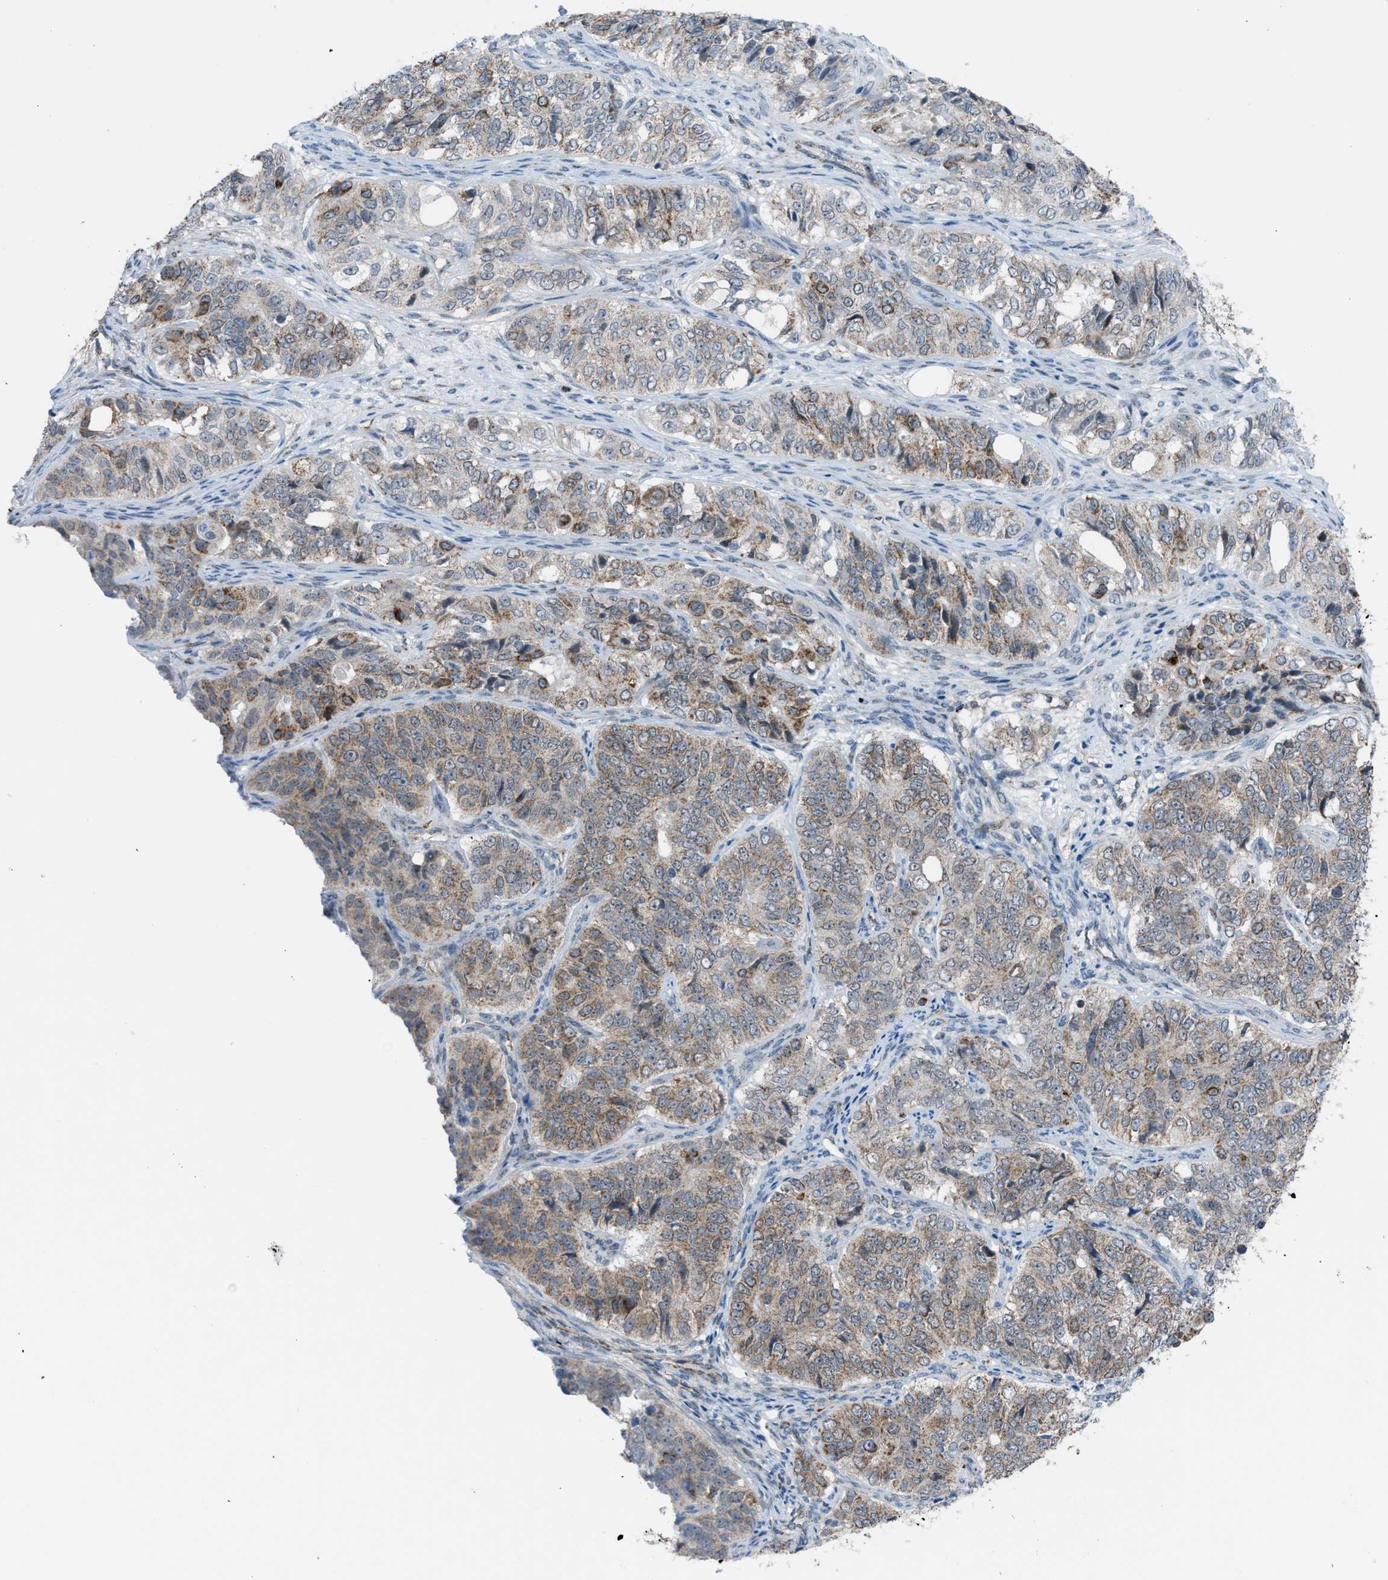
{"staining": {"intensity": "moderate", "quantity": ">75%", "location": "cytoplasmic/membranous"}, "tissue": "ovarian cancer", "cell_type": "Tumor cells", "image_type": "cancer", "snomed": [{"axis": "morphology", "description": "Carcinoma, endometroid"}, {"axis": "topography", "description": "Ovary"}], "caption": "DAB (3,3'-diaminobenzidine) immunohistochemical staining of ovarian endometroid carcinoma exhibits moderate cytoplasmic/membranous protein expression in about >75% of tumor cells. Immunohistochemistry stains the protein of interest in brown and the nuclei are stained blue.", "gene": "SRM", "patient": {"sex": "female", "age": 51}}